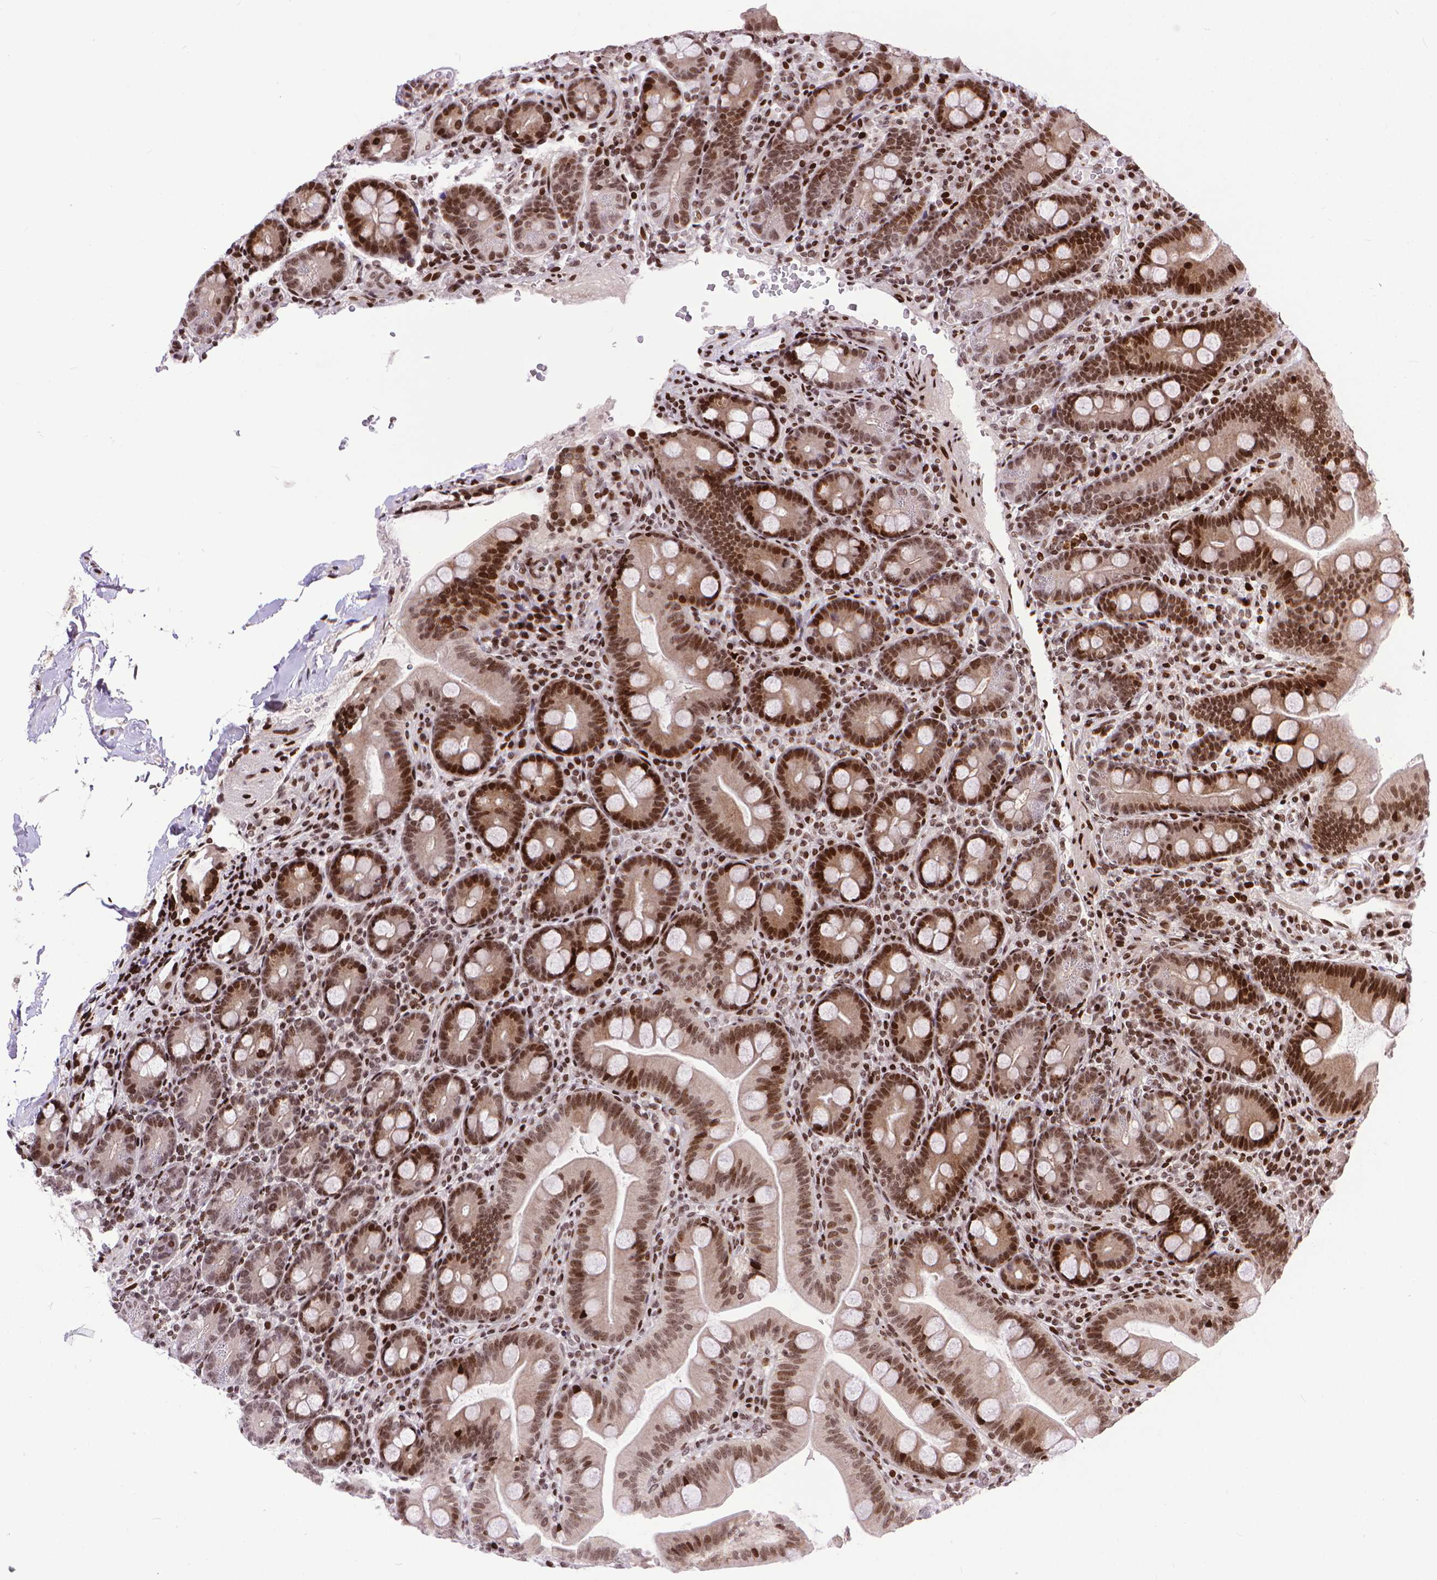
{"staining": {"intensity": "moderate", "quantity": ">75%", "location": "nuclear"}, "tissue": "duodenum", "cell_type": "Glandular cells", "image_type": "normal", "snomed": [{"axis": "morphology", "description": "Normal tissue, NOS"}, {"axis": "topography", "description": "Duodenum"}], "caption": "Immunohistochemical staining of unremarkable human duodenum demonstrates moderate nuclear protein staining in approximately >75% of glandular cells. Using DAB (3,3'-diaminobenzidine) (brown) and hematoxylin (blue) stains, captured at high magnification using brightfield microscopy.", "gene": "AMER1", "patient": {"sex": "male", "age": 59}}